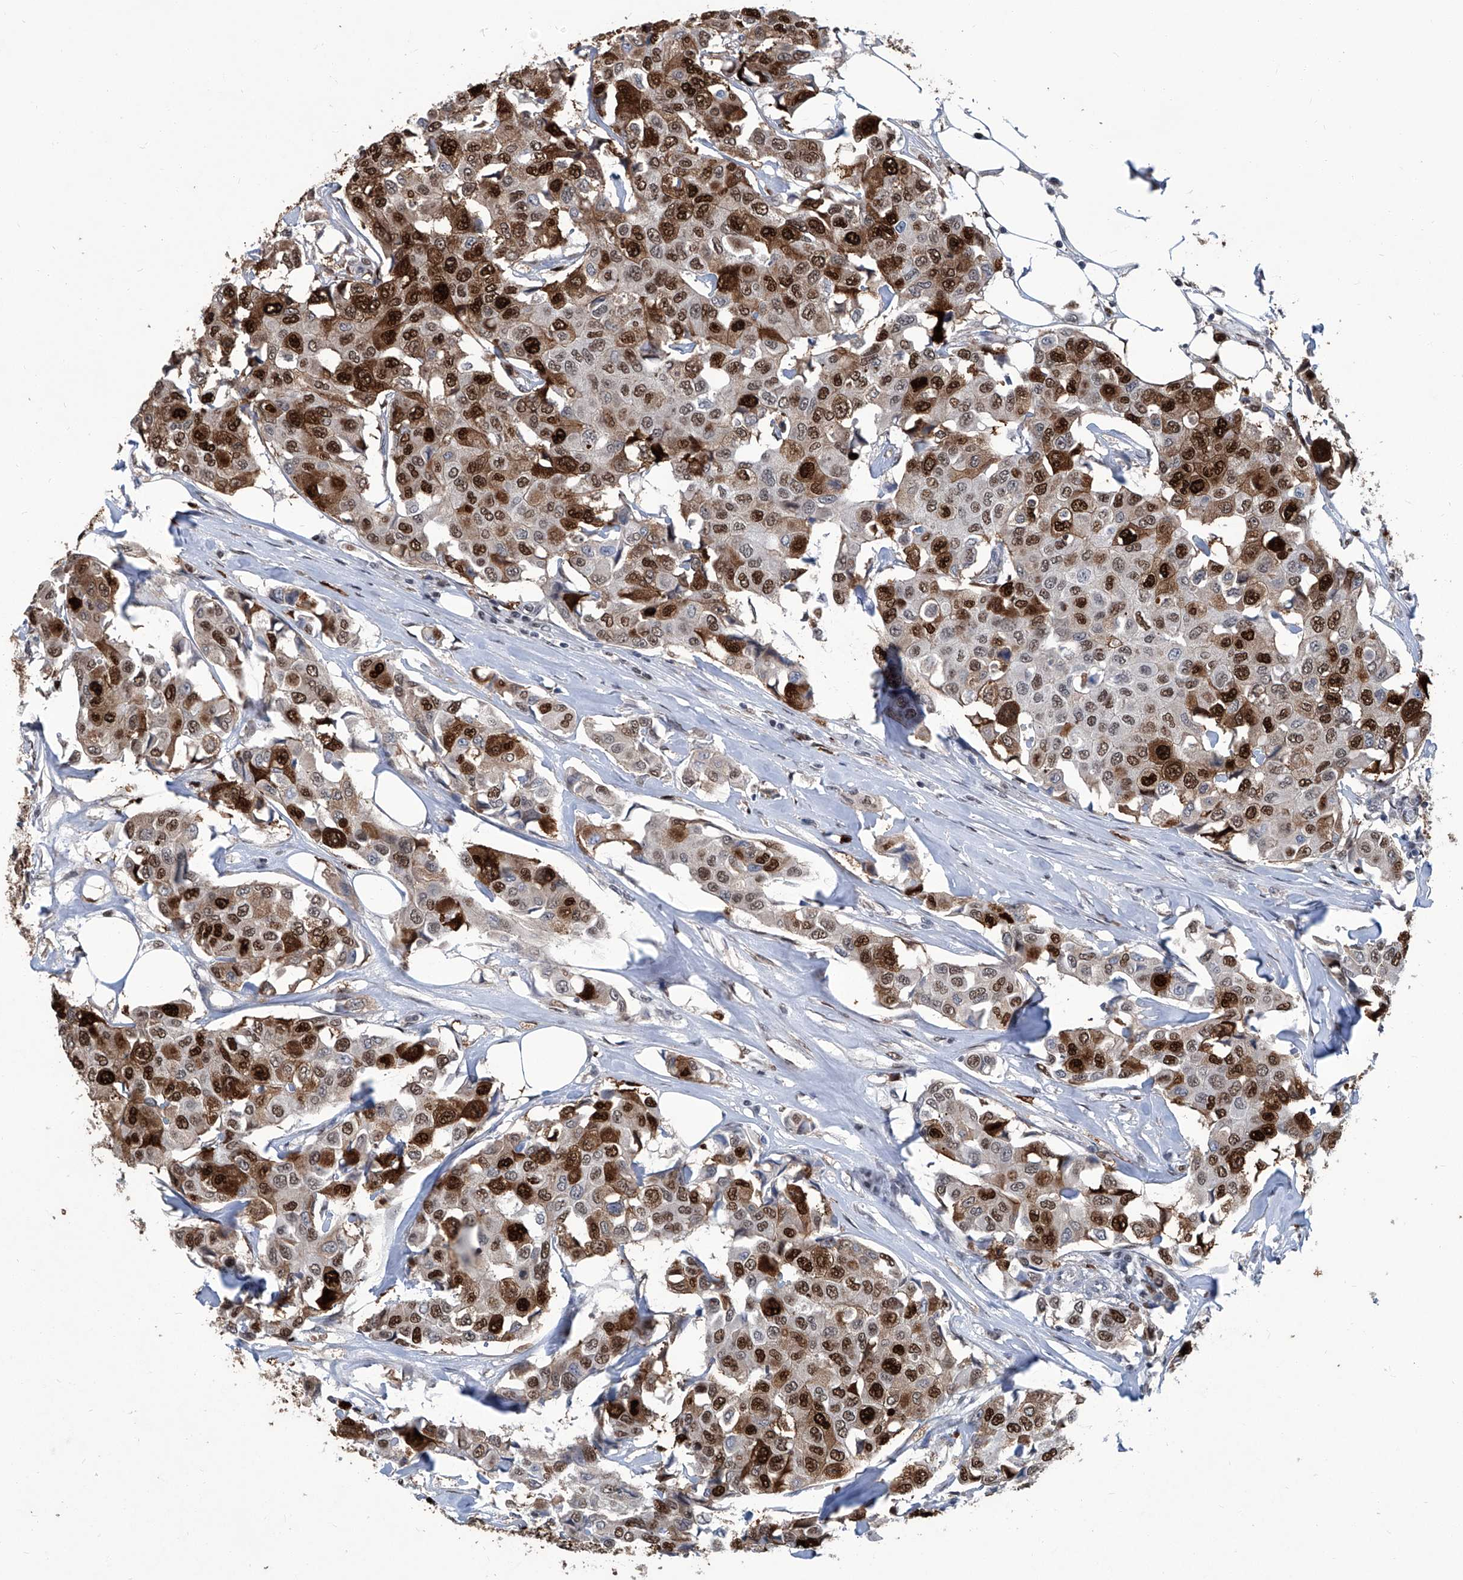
{"staining": {"intensity": "strong", "quantity": ">75%", "location": "cytoplasmic/membranous,nuclear"}, "tissue": "breast cancer", "cell_type": "Tumor cells", "image_type": "cancer", "snomed": [{"axis": "morphology", "description": "Duct carcinoma"}, {"axis": "topography", "description": "Breast"}], "caption": "Protein expression analysis of breast intraductal carcinoma shows strong cytoplasmic/membranous and nuclear staining in about >75% of tumor cells. (DAB IHC with brightfield microscopy, high magnification).", "gene": "PCNA", "patient": {"sex": "female", "age": 80}}